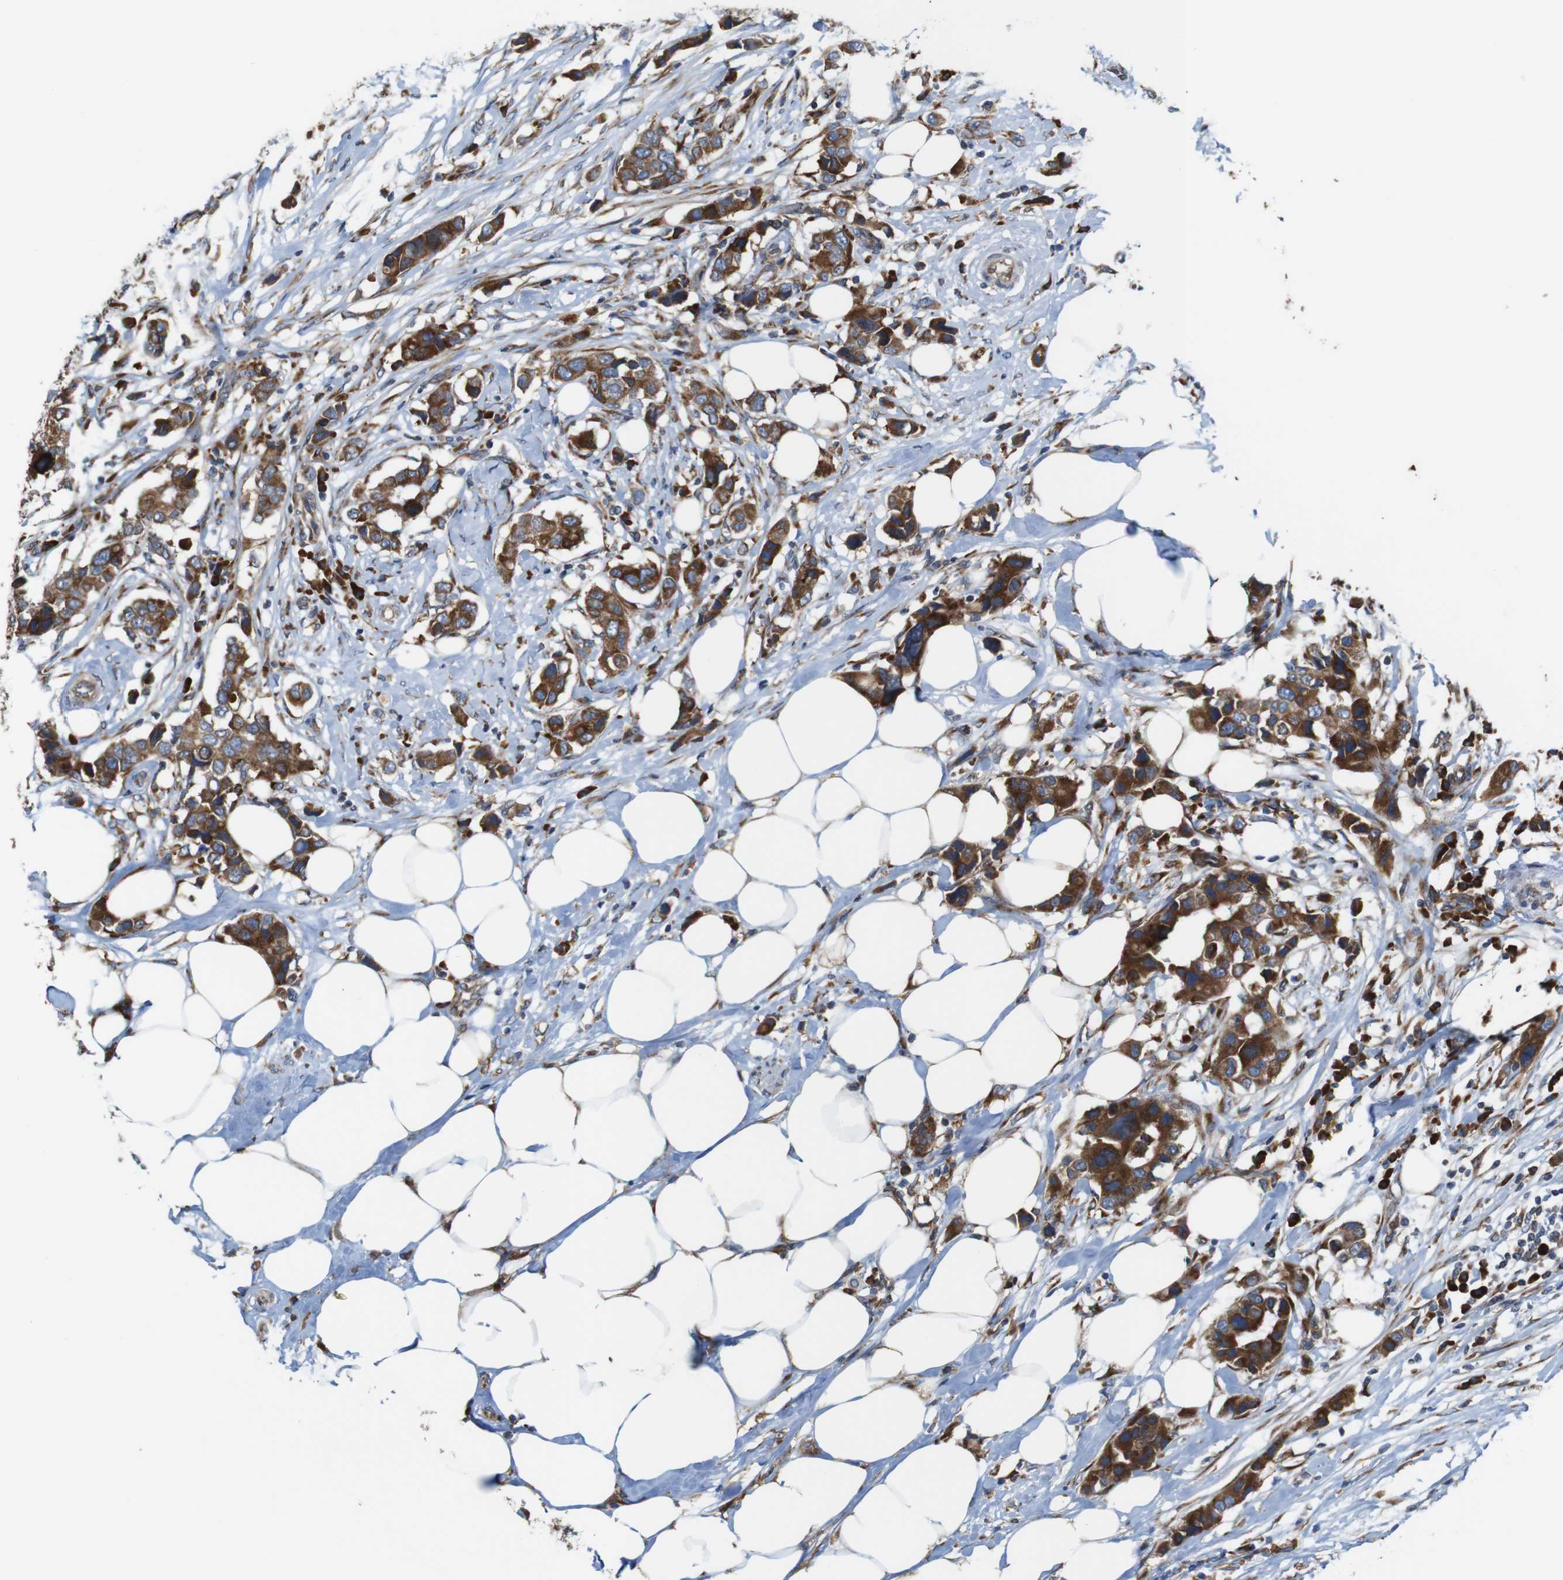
{"staining": {"intensity": "strong", "quantity": ">75%", "location": "cytoplasmic/membranous"}, "tissue": "breast cancer", "cell_type": "Tumor cells", "image_type": "cancer", "snomed": [{"axis": "morphology", "description": "Normal tissue, NOS"}, {"axis": "morphology", "description": "Duct carcinoma"}, {"axis": "topography", "description": "Breast"}], "caption": "Breast cancer stained with a brown dye demonstrates strong cytoplasmic/membranous positive positivity in approximately >75% of tumor cells.", "gene": "UGGT1", "patient": {"sex": "female", "age": 50}}